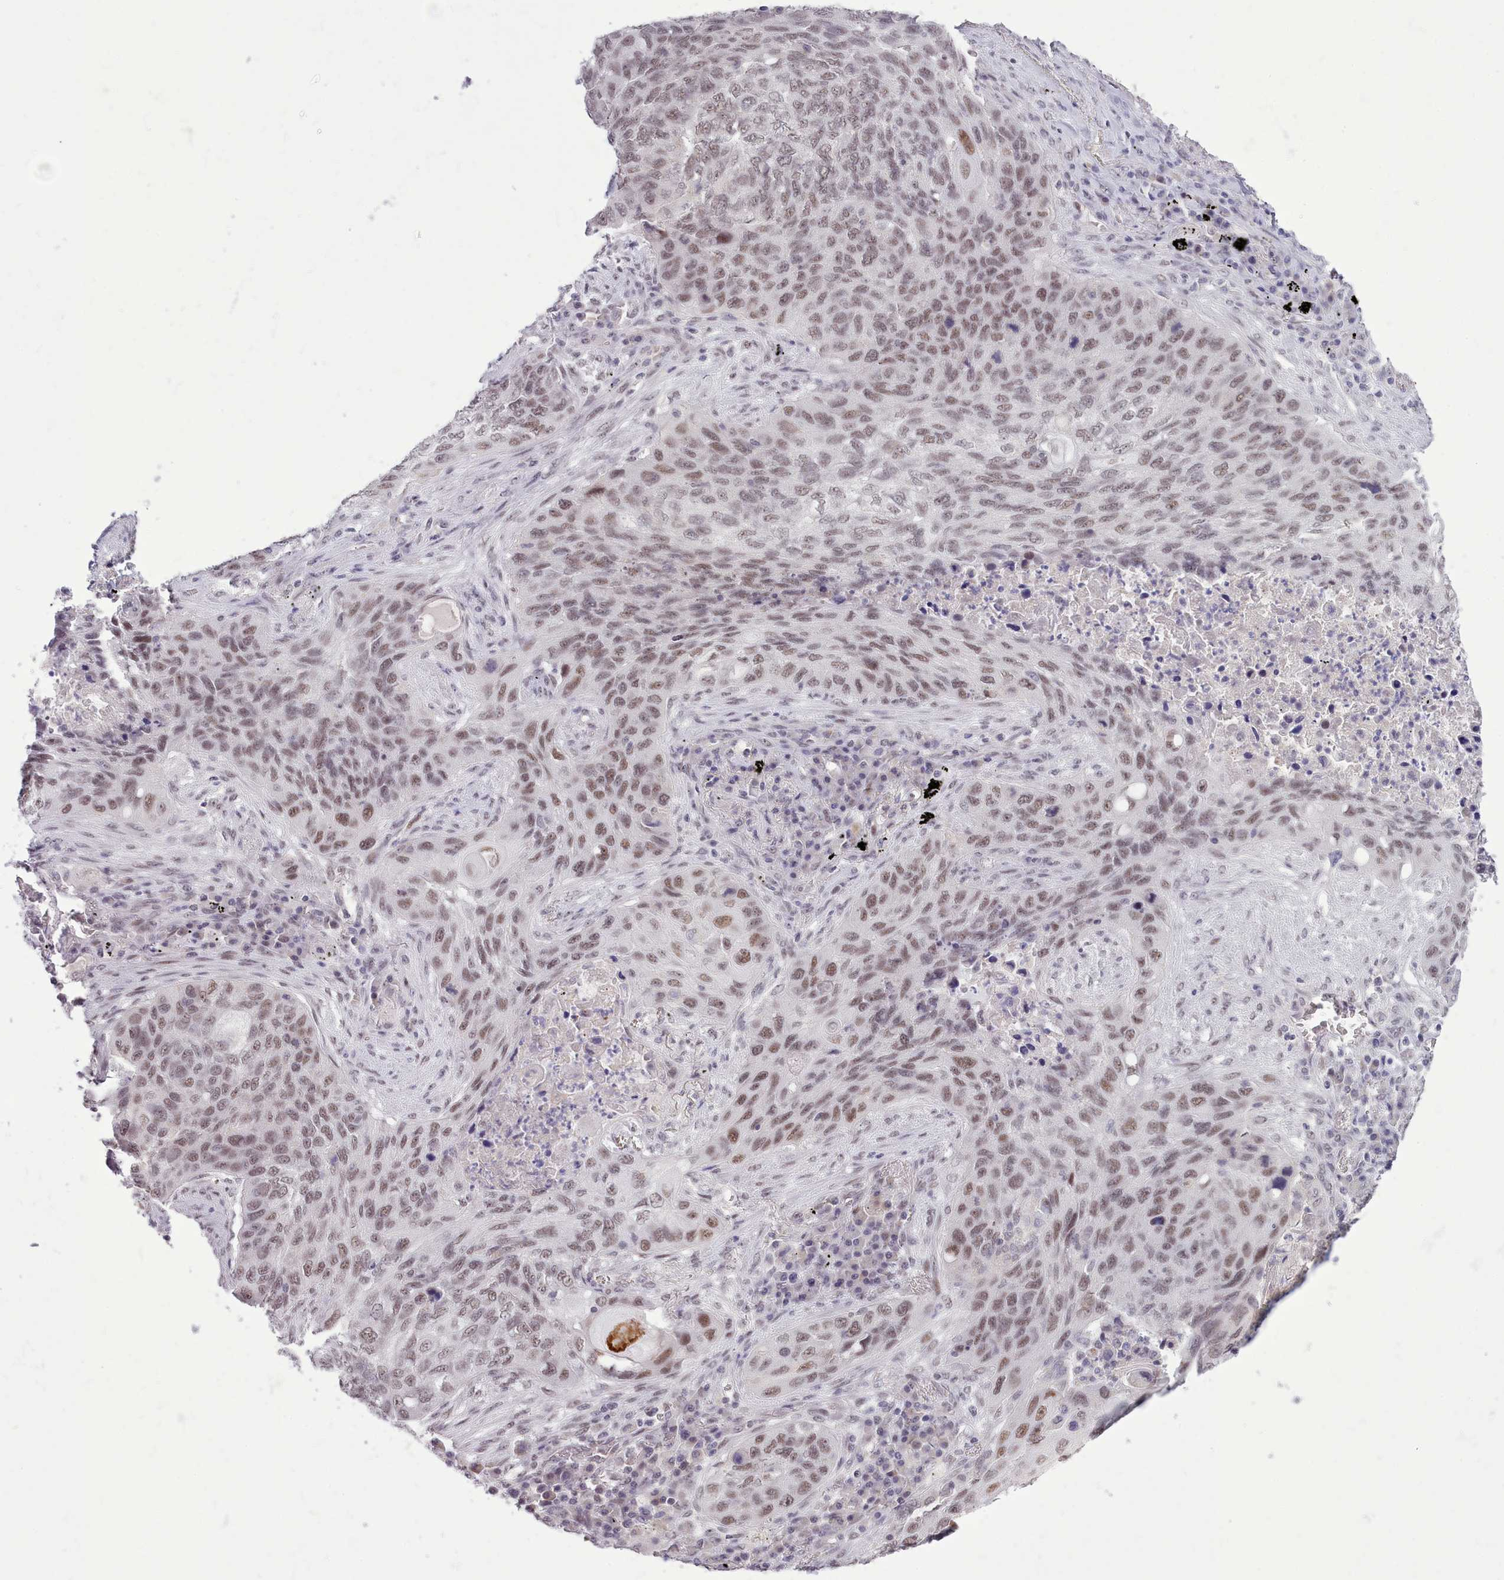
{"staining": {"intensity": "moderate", "quantity": ">75%", "location": "nuclear"}, "tissue": "lung cancer", "cell_type": "Tumor cells", "image_type": "cancer", "snomed": [{"axis": "morphology", "description": "Squamous cell carcinoma, NOS"}, {"axis": "topography", "description": "Lung"}], "caption": "This histopathology image displays immunohistochemistry (IHC) staining of lung cancer (squamous cell carcinoma), with medium moderate nuclear positivity in approximately >75% of tumor cells.", "gene": "RFX1", "patient": {"sex": "female", "age": 63}}